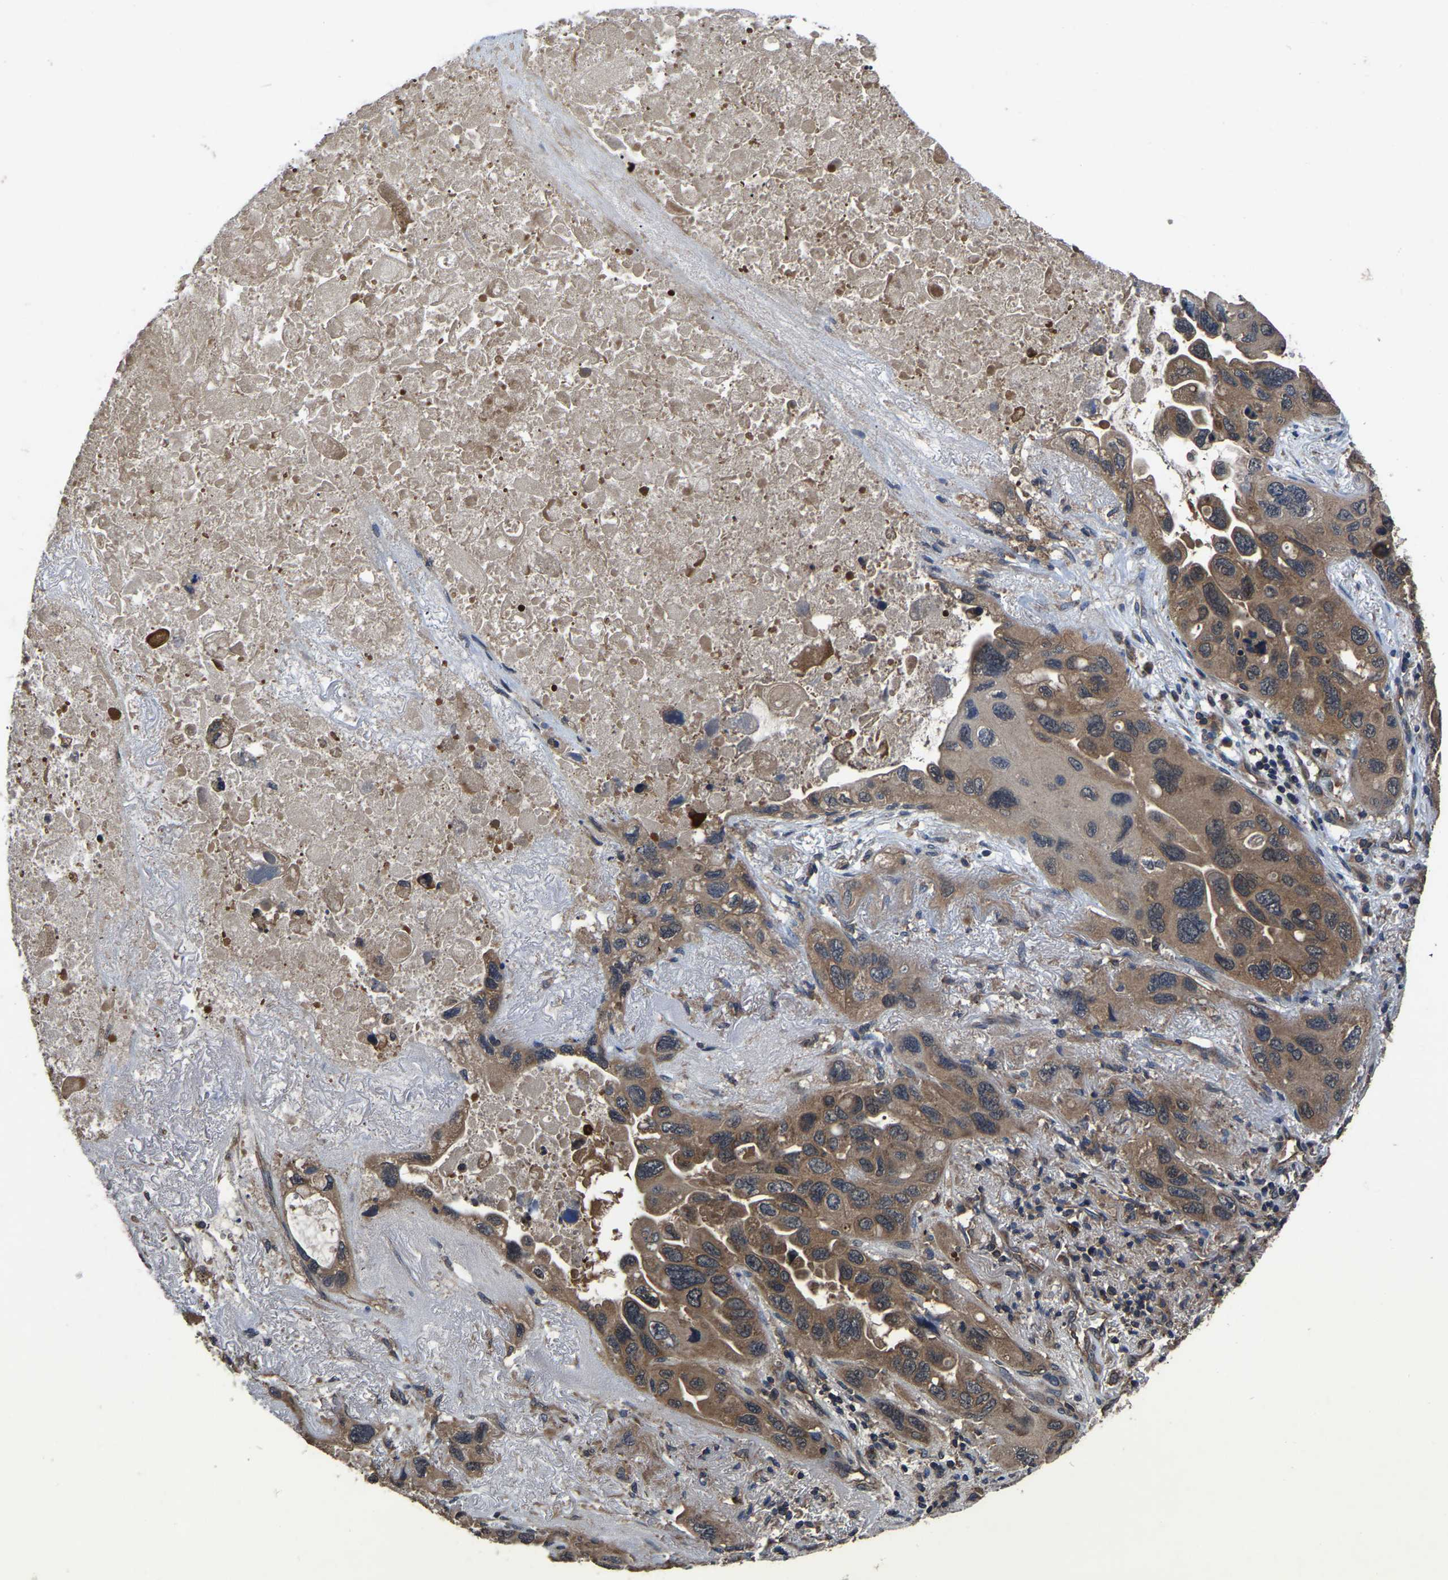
{"staining": {"intensity": "moderate", "quantity": ">75%", "location": "cytoplasmic/membranous"}, "tissue": "lung cancer", "cell_type": "Tumor cells", "image_type": "cancer", "snomed": [{"axis": "morphology", "description": "Squamous cell carcinoma, NOS"}, {"axis": "topography", "description": "Lung"}], "caption": "Human lung squamous cell carcinoma stained with a brown dye displays moderate cytoplasmic/membranous positive positivity in approximately >75% of tumor cells.", "gene": "CRYZL1", "patient": {"sex": "female", "age": 73}}